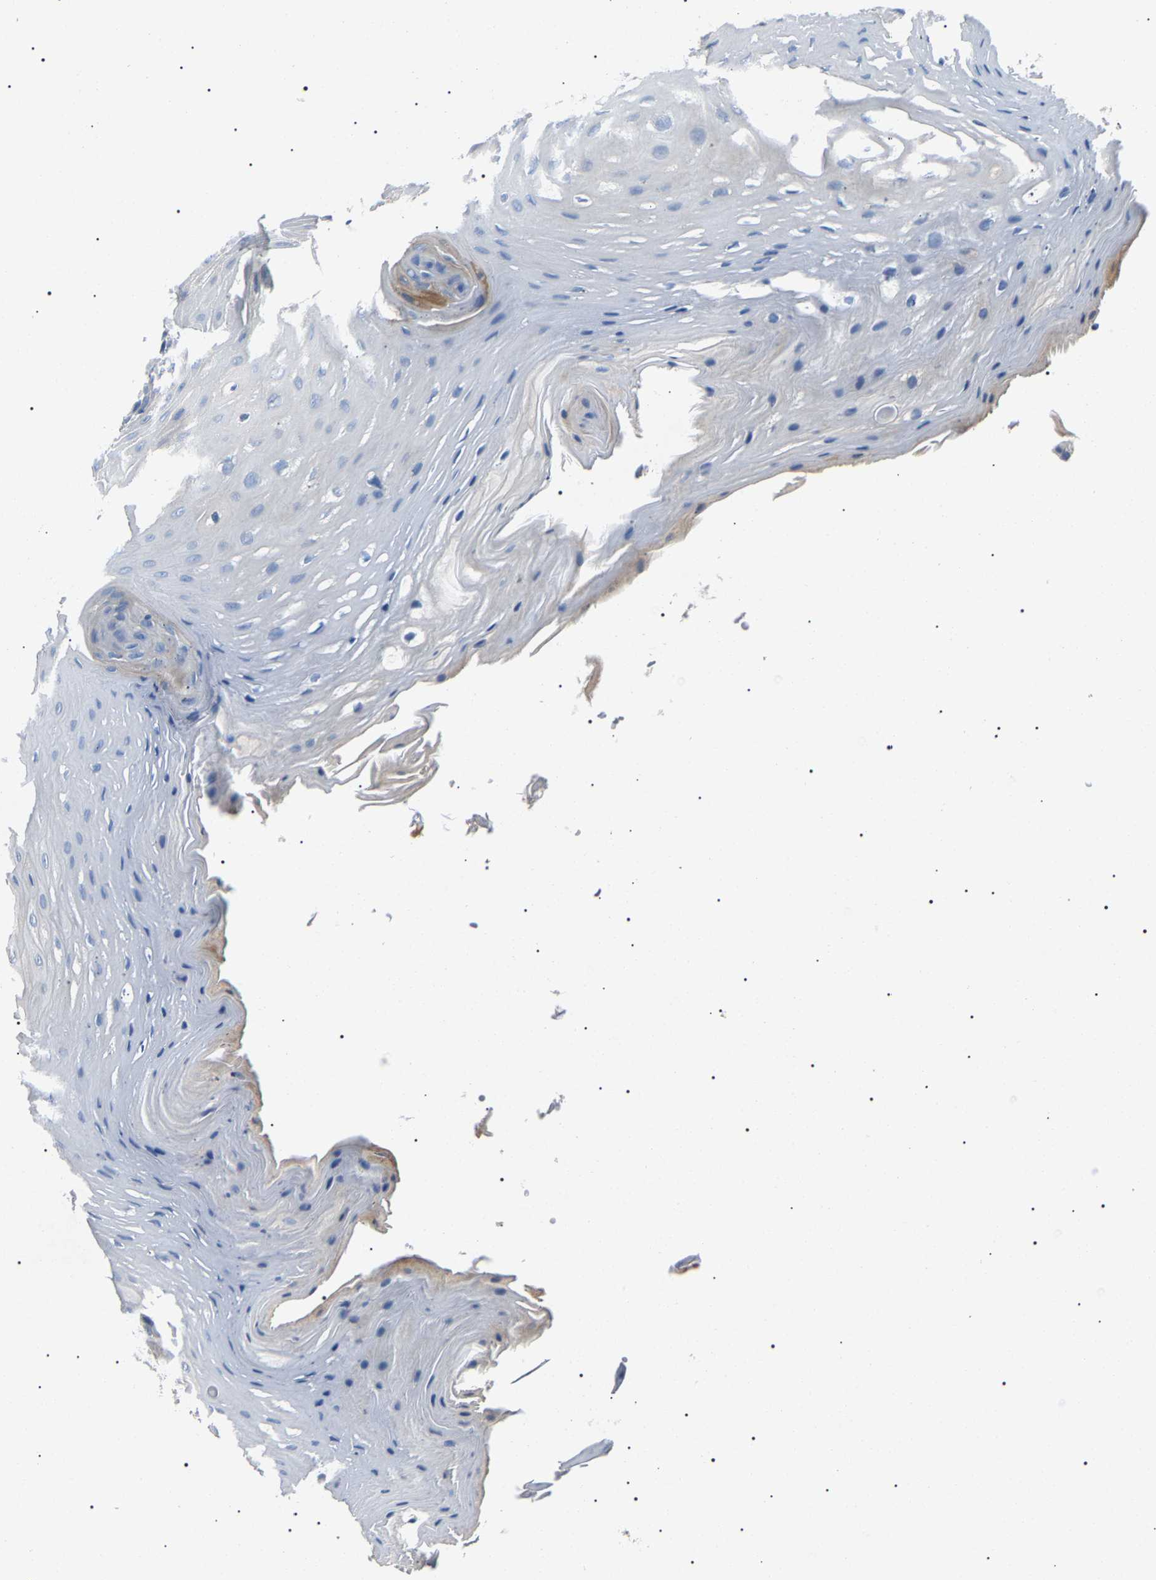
{"staining": {"intensity": "negative", "quantity": "none", "location": "none"}, "tissue": "oral mucosa", "cell_type": "Squamous epithelial cells", "image_type": "normal", "snomed": [{"axis": "morphology", "description": "Normal tissue, NOS"}, {"axis": "morphology", "description": "Squamous cell carcinoma, NOS"}, {"axis": "topography", "description": "Oral tissue"}, {"axis": "topography", "description": "Head-Neck"}], "caption": "The image reveals no staining of squamous epithelial cells in benign oral mucosa.", "gene": "KLK15", "patient": {"sex": "male", "age": 71}}